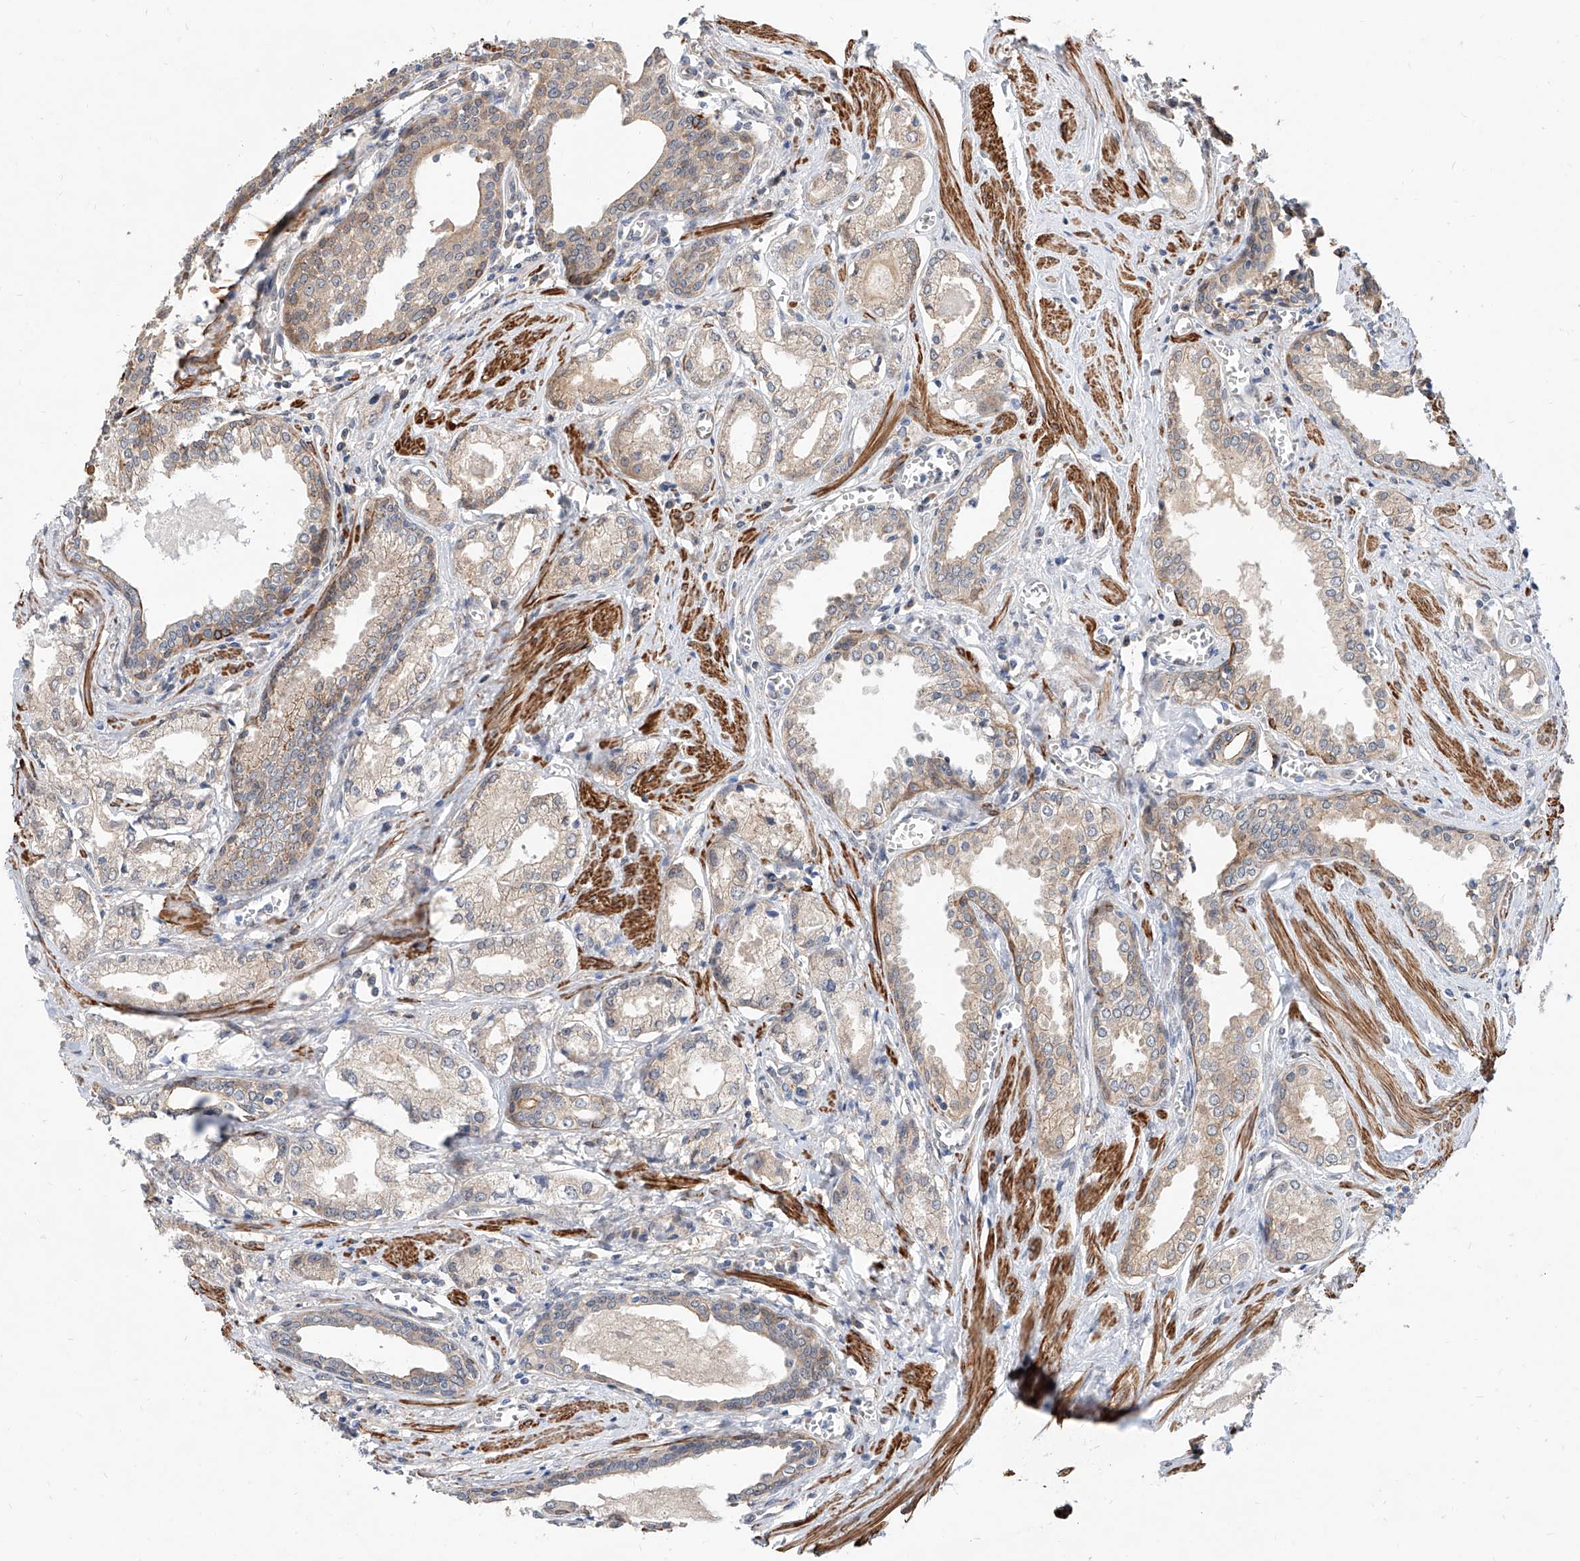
{"staining": {"intensity": "weak", "quantity": "25%-75%", "location": "cytoplasmic/membranous"}, "tissue": "prostate cancer", "cell_type": "Tumor cells", "image_type": "cancer", "snomed": [{"axis": "morphology", "description": "Adenocarcinoma, Low grade"}, {"axis": "topography", "description": "Prostate"}], "caption": "The immunohistochemical stain shows weak cytoplasmic/membranous positivity in tumor cells of prostate low-grade adenocarcinoma tissue. (IHC, brightfield microscopy, high magnification).", "gene": "MAGEE2", "patient": {"sex": "male", "age": 60}}